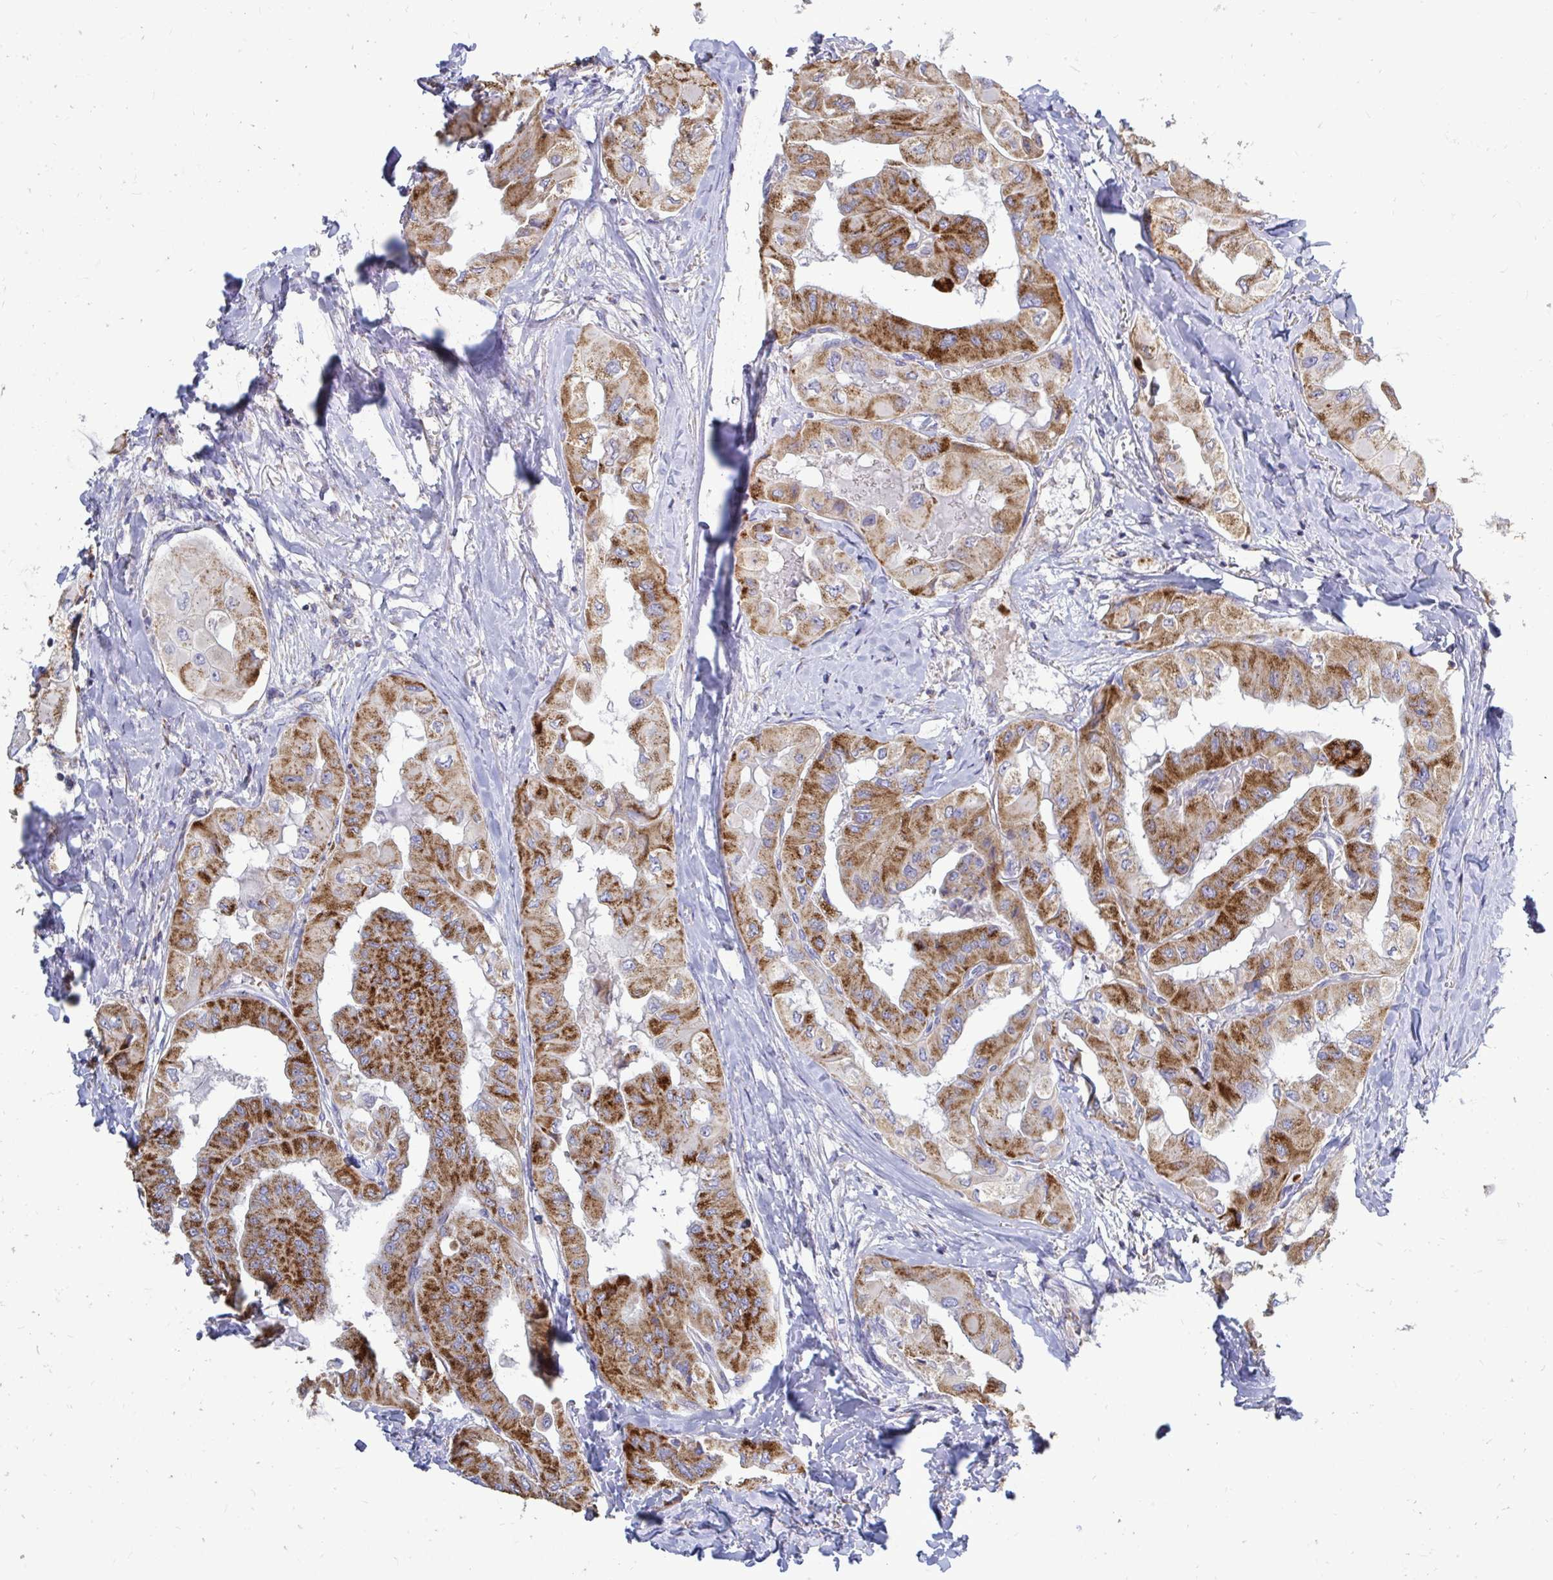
{"staining": {"intensity": "strong", "quantity": ">75%", "location": "cytoplasmic/membranous"}, "tissue": "thyroid cancer", "cell_type": "Tumor cells", "image_type": "cancer", "snomed": [{"axis": "morphology", "description": "Normal tissue, NOS"}, {"axis": "morphology", "description": "Papillary adenocarcinoma, NOS"}, {"axis": "topography", "description": "Thyroid gland"}], "caption": "This image exhibits immunohistochemistry (IHC) staining of human thyroid cancer, with high strong cytoplasmic/membranous expression in about >75% of tumor cells.", "gene": "OR10R2", "patient": {"sex": "female", "age": 59}}